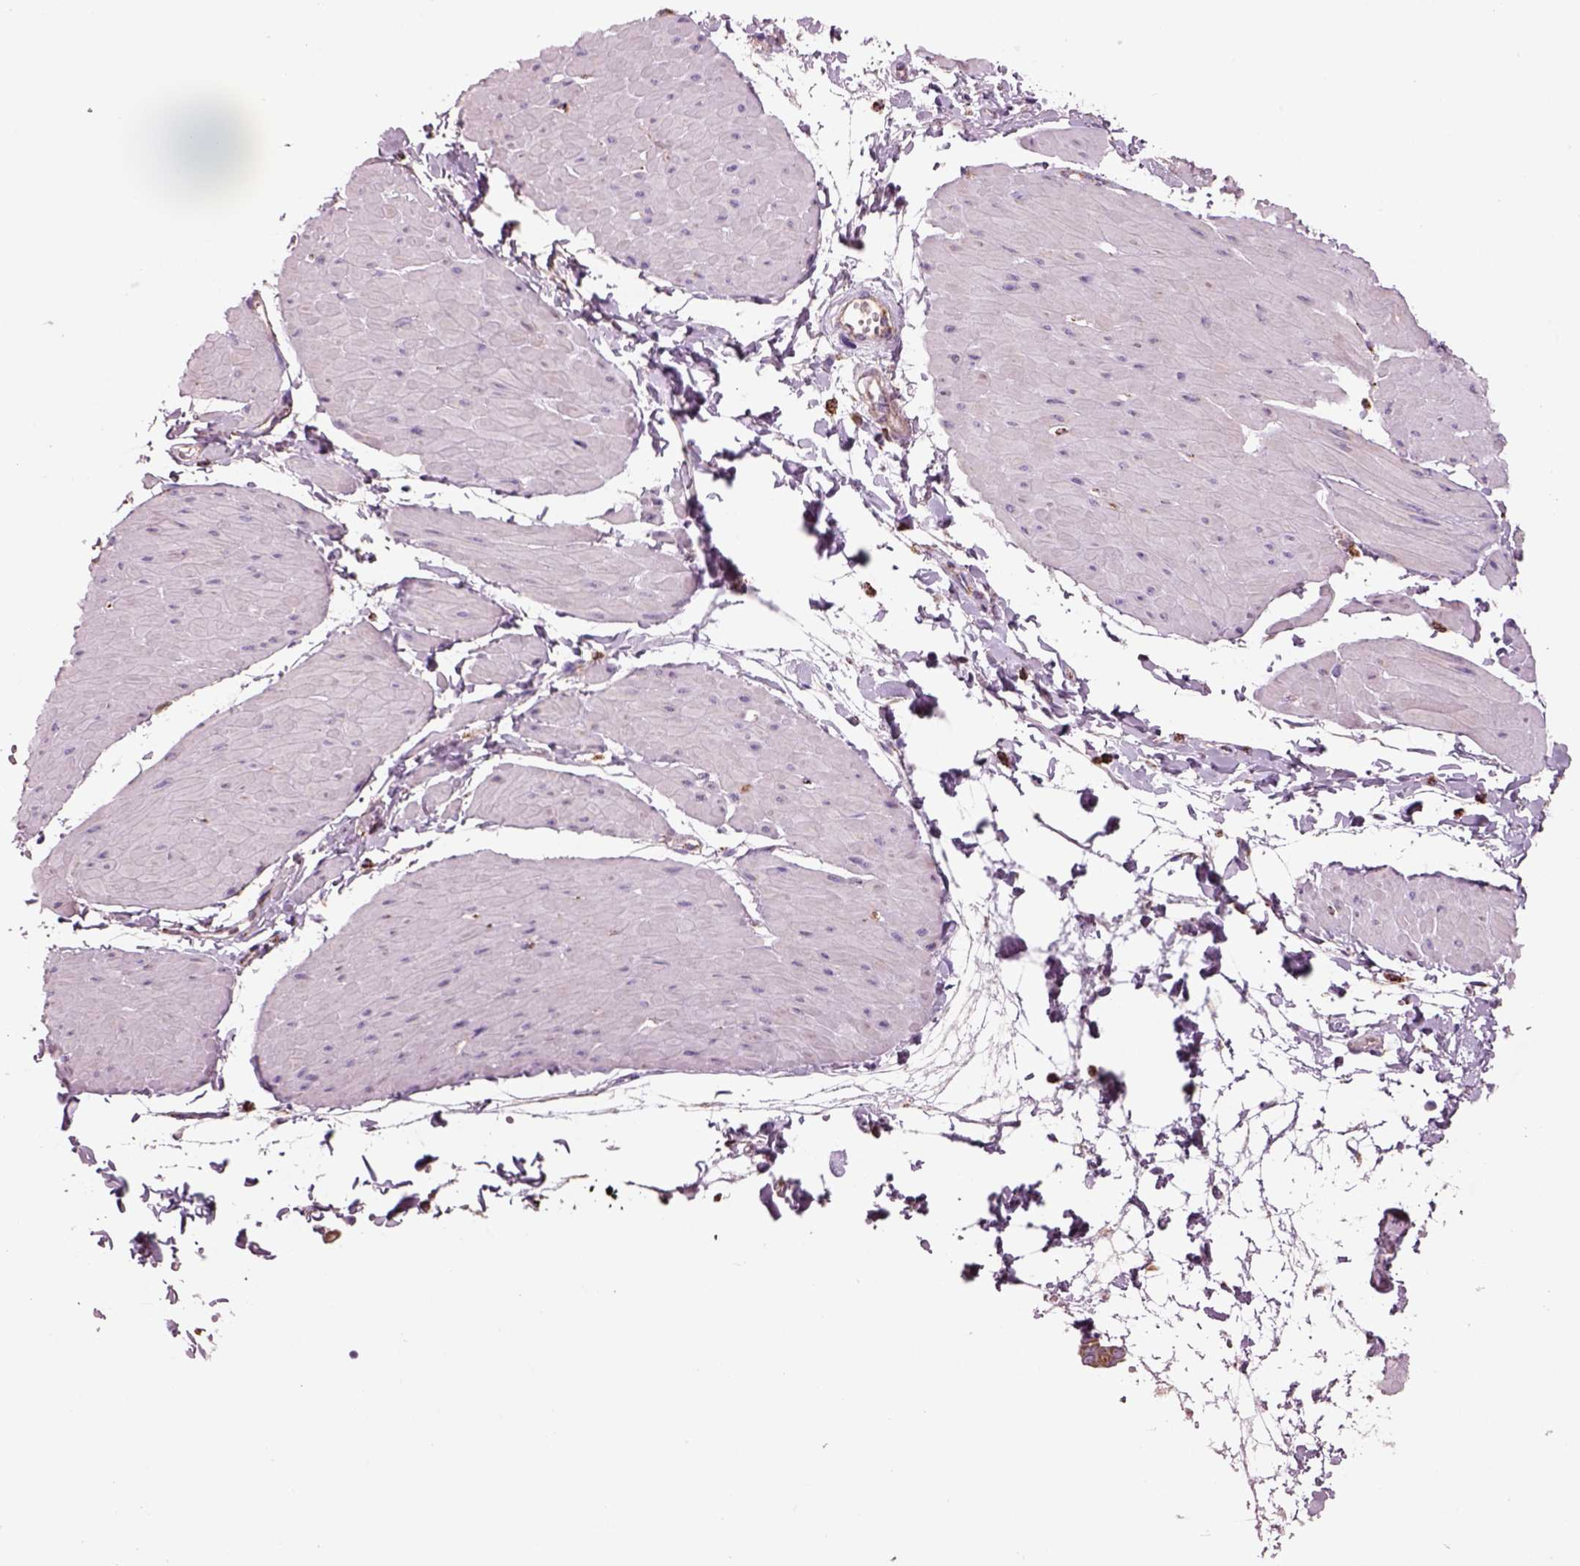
{"staining": {"intensity": "negative", "quantity": "none", "location": "none"}, "tissue": "adipose tissue", "cell_type": "Adipocytes", "image_type": "normal", "snomed": [{"axis": "morphology", "description": "Normal tissue, NOS"}, {"axis": "topography", "description": "Smooth muscle"}, {"axis": "topography", "description": "Peripheral nerve tissue"}], "caption": "Protein analysis of normal adipose tissue shows no significant expression in adipocytes.", "gene": "SLC25A24", "patient": {"sex": "male", "age": 58}}